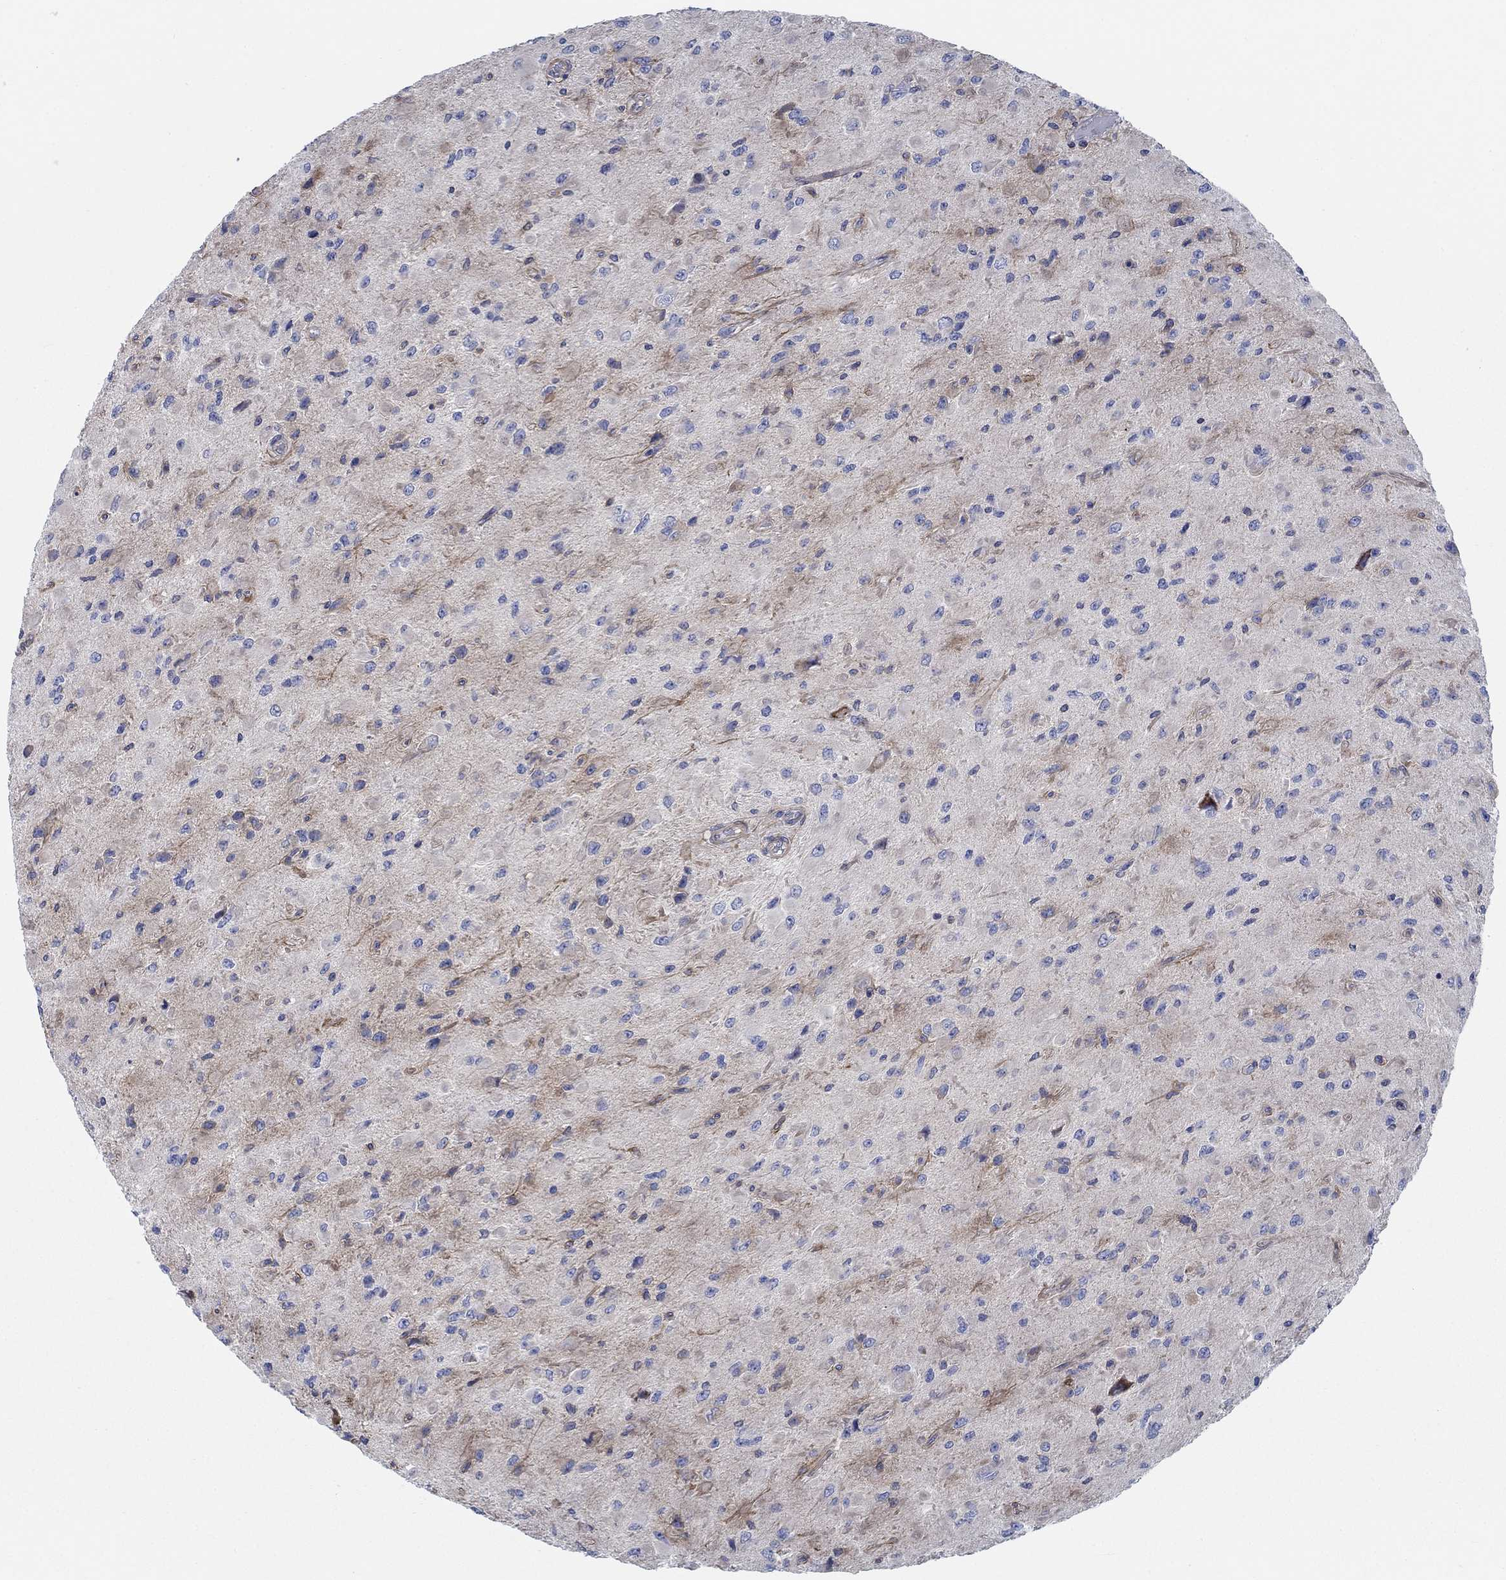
{"staining": {"intensity": "negative", "quantity": "none", "location": "none"}, "tissue": "glioma", "cell_type": "Tumor cells", "image_type": "cancer", "snomed": [{"axis": "morphology", "description": "Glioma, malignant, High grade"}, {"axis": "topography", "description": "Cerebral cortex"}], "caption": "Glioma was stained to show a protein in brown. There is no significant positivity in tumor cells.", "gene": "FMN1", "patient": {"sex": "male", "age": 35}}